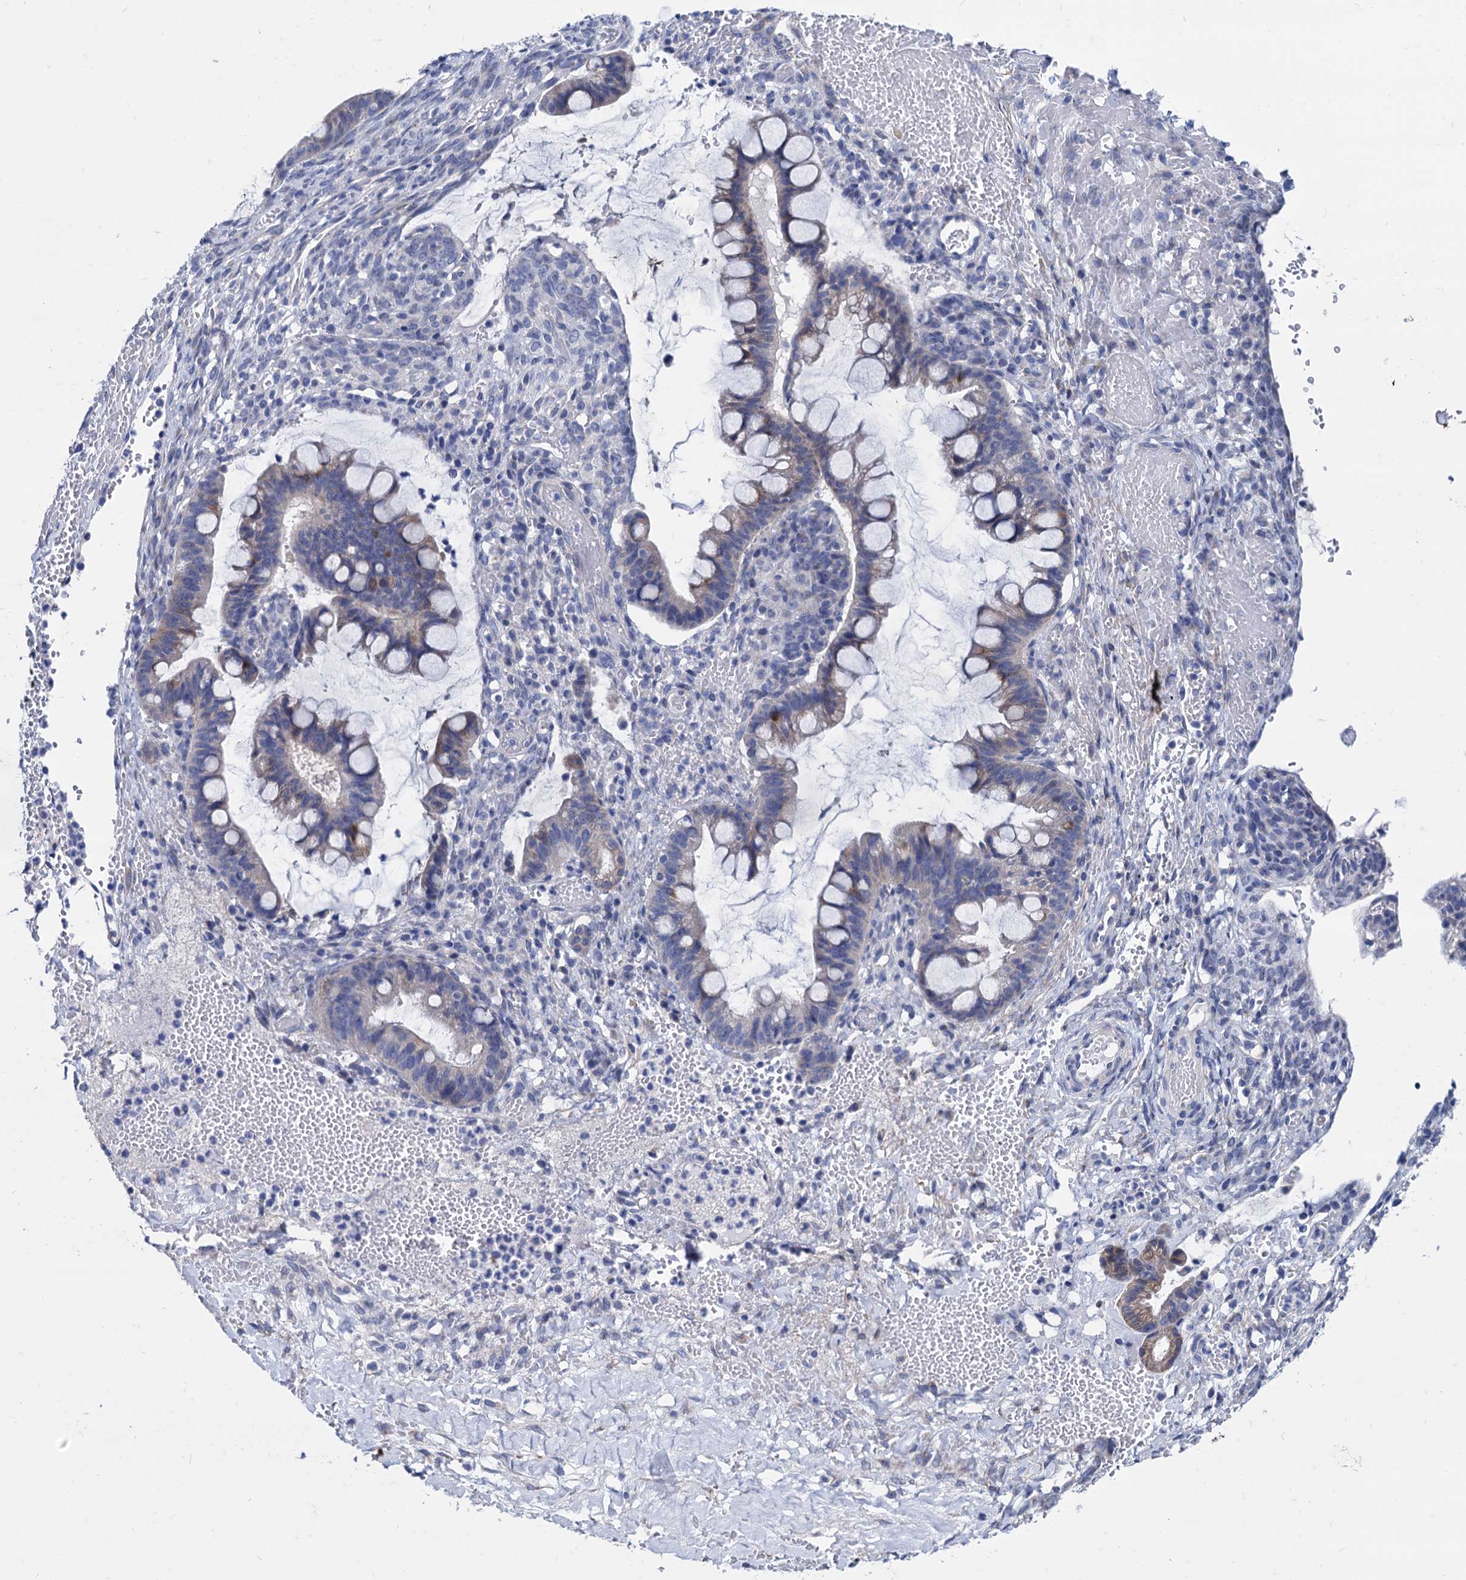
{"staining": {"intensity": "weak", "quantity": "25%-75%", "location": "cytoplasmic/membranous"}, "tissue": "ovarian cancer", "cell_type": "Tumor cells", "image_type": "cancer", "snomed": [{"axis": "morphology", "description": "Cystadenocarcinoma, mucinous, NOS"}, {"axis": "topography", "description": "Ovary"}], "caption": "Immunohistochemistry (DAB) staining of human mucinous cystadenocarcinoma (ovarian) demonstrates weak cytoplasmic/membranous protein staining in approximately 25%-75% of tumor cells.", "gene": "FOXR2", "patient": {"sex": "female", "age": 73}}